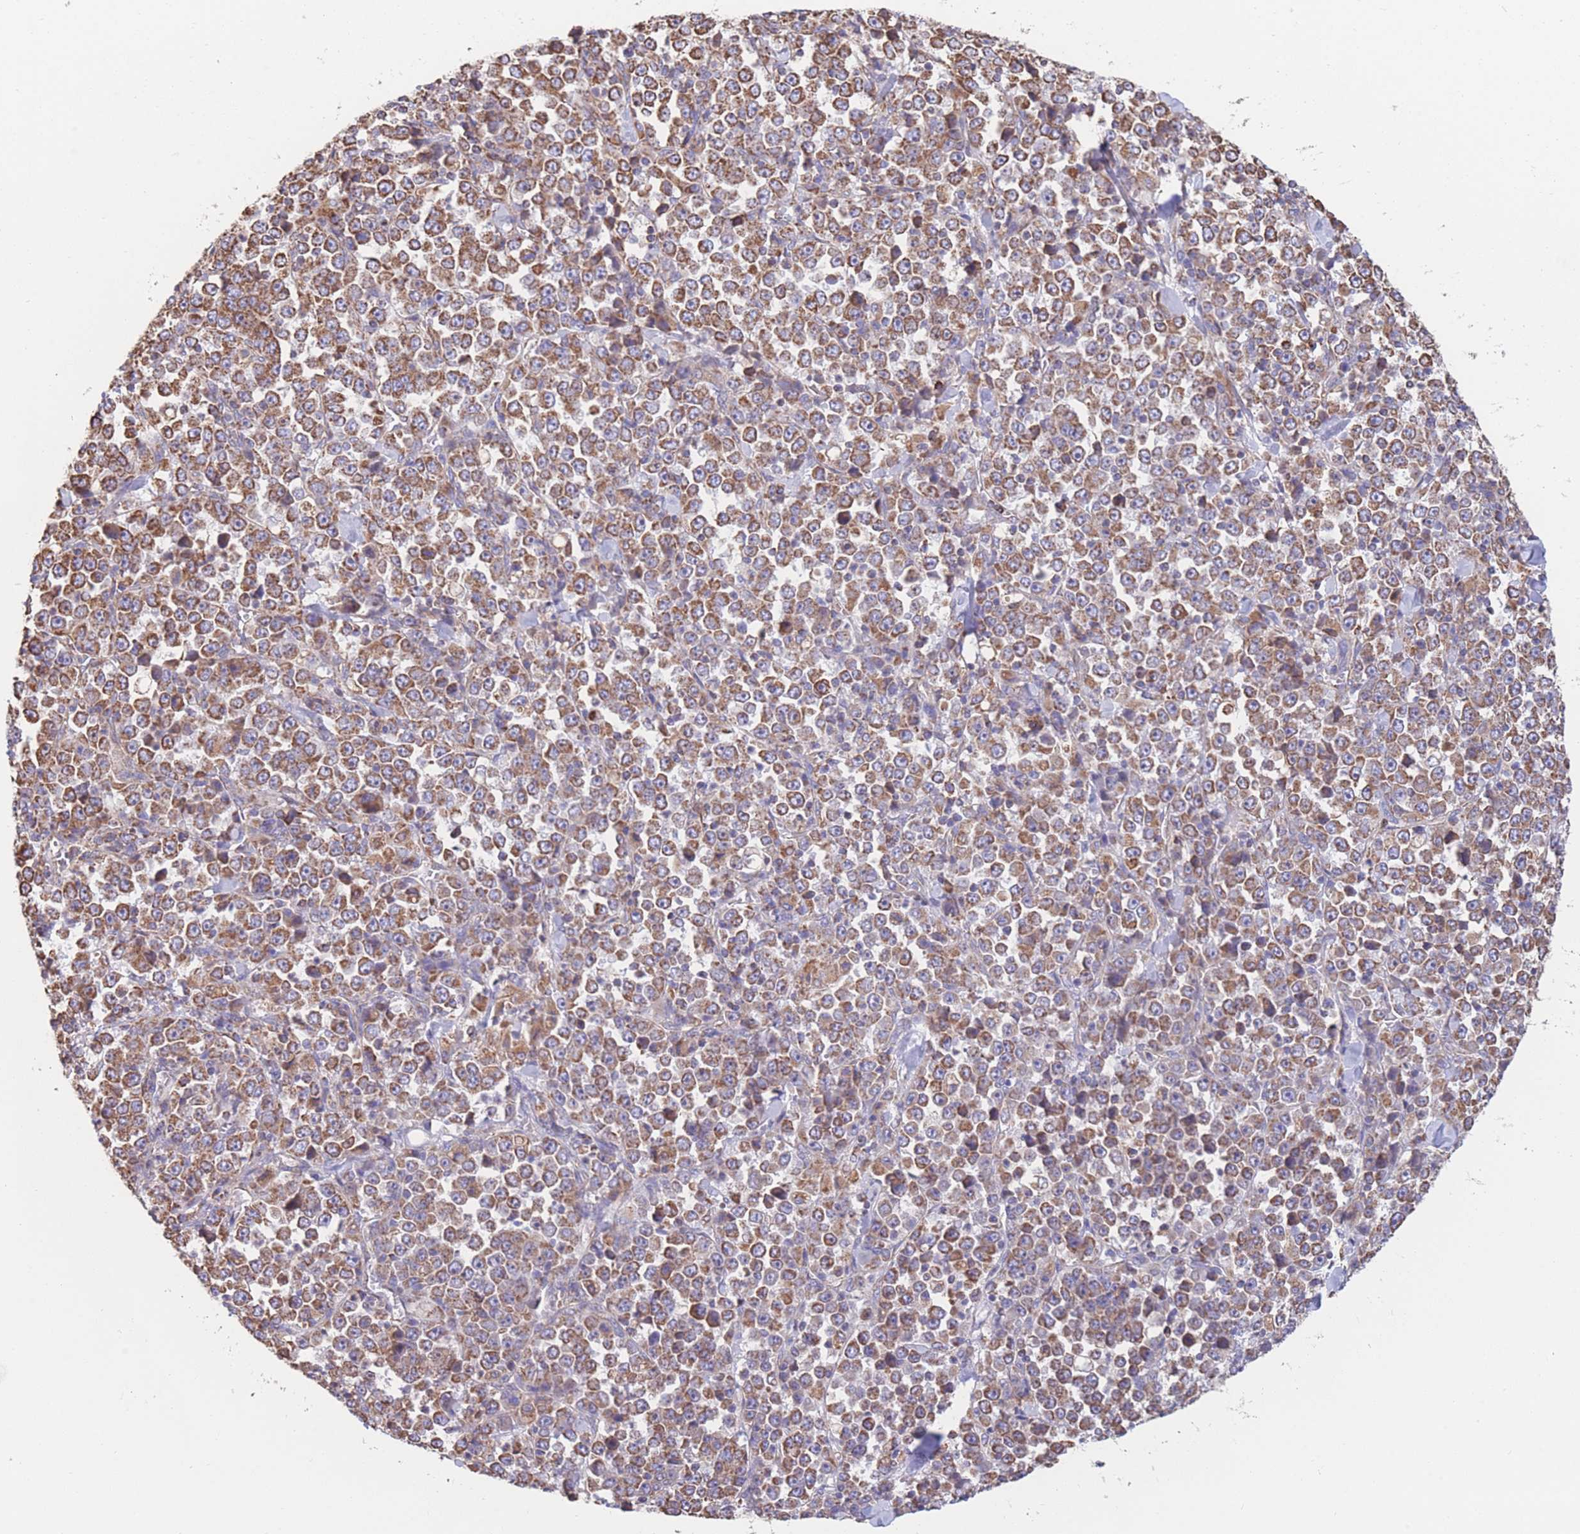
{"staining": {"intensity": "moderate", "quantity": ">75%", "location": "cytoplasmic/membranous"}, "tissue": "stomach cancer", "cell_type": "Tumor cells", "image_type": "cancer", "snomed": [{"axis": "morphology", "description": "Normal tissue, NOS"}, {"axis": "morphology", "description": "Adenocarcinoma, NOS"}, {"axis": "topography", "description": "Stomach, upper"}, {"axis": "topography", "description": "Stomach"}], "caption": "Protein expression analysis of human stomach adenocarcinoma reveals moderate cytoplasmic/membranous expression in about >75% of tumor cells. The protein is shown in brown color, while the nuclei are stained blue.", "gene": "FKBP8", "patient": {"sex": "male", "age": 59}}